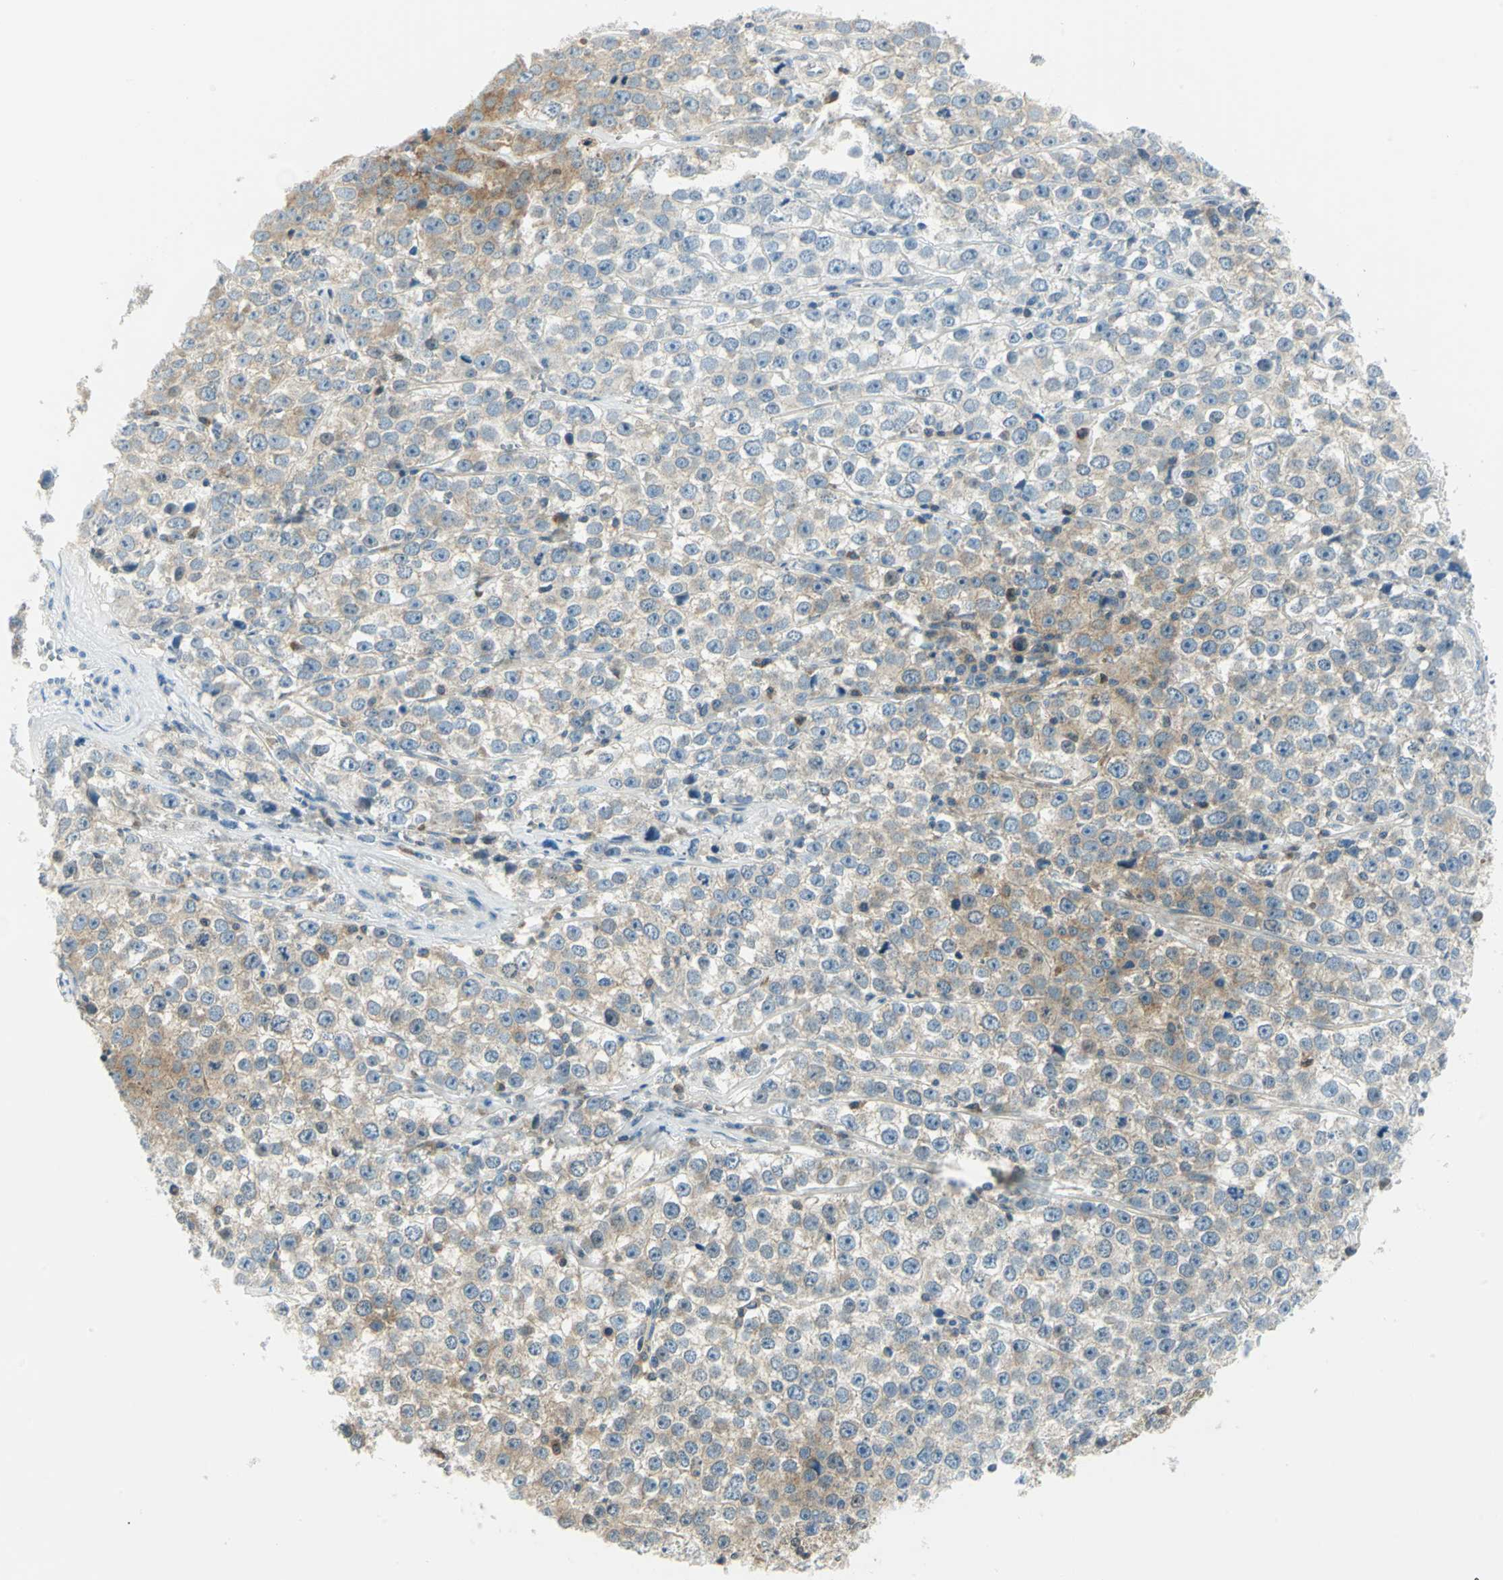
{"staining": {"intensity": "moderate", "quantity": "<25%", "location": "cytoplasmic/membranous"}, "tissue": "testis cancer", "cell_type": "Tumor cells", "image_type": "cancer", "snomed": [{"axis": "morphology", "description": "Seminoma, NOS"}, {"axis": "morphology", "description": "Carcinoma, Embryonal, NOS"}, {"axis": "topography", "description": "Testis"}], "caption": "A high-resolution micrograph shows immunohistochemistry (IHC) staining of seminoma (testis), which reveals moderate cytoplasmic/membranous positivity in approximately <25% of tumor cells.", "gene": "ALDOA", "patient": {"sex": "male", "age": 52}}